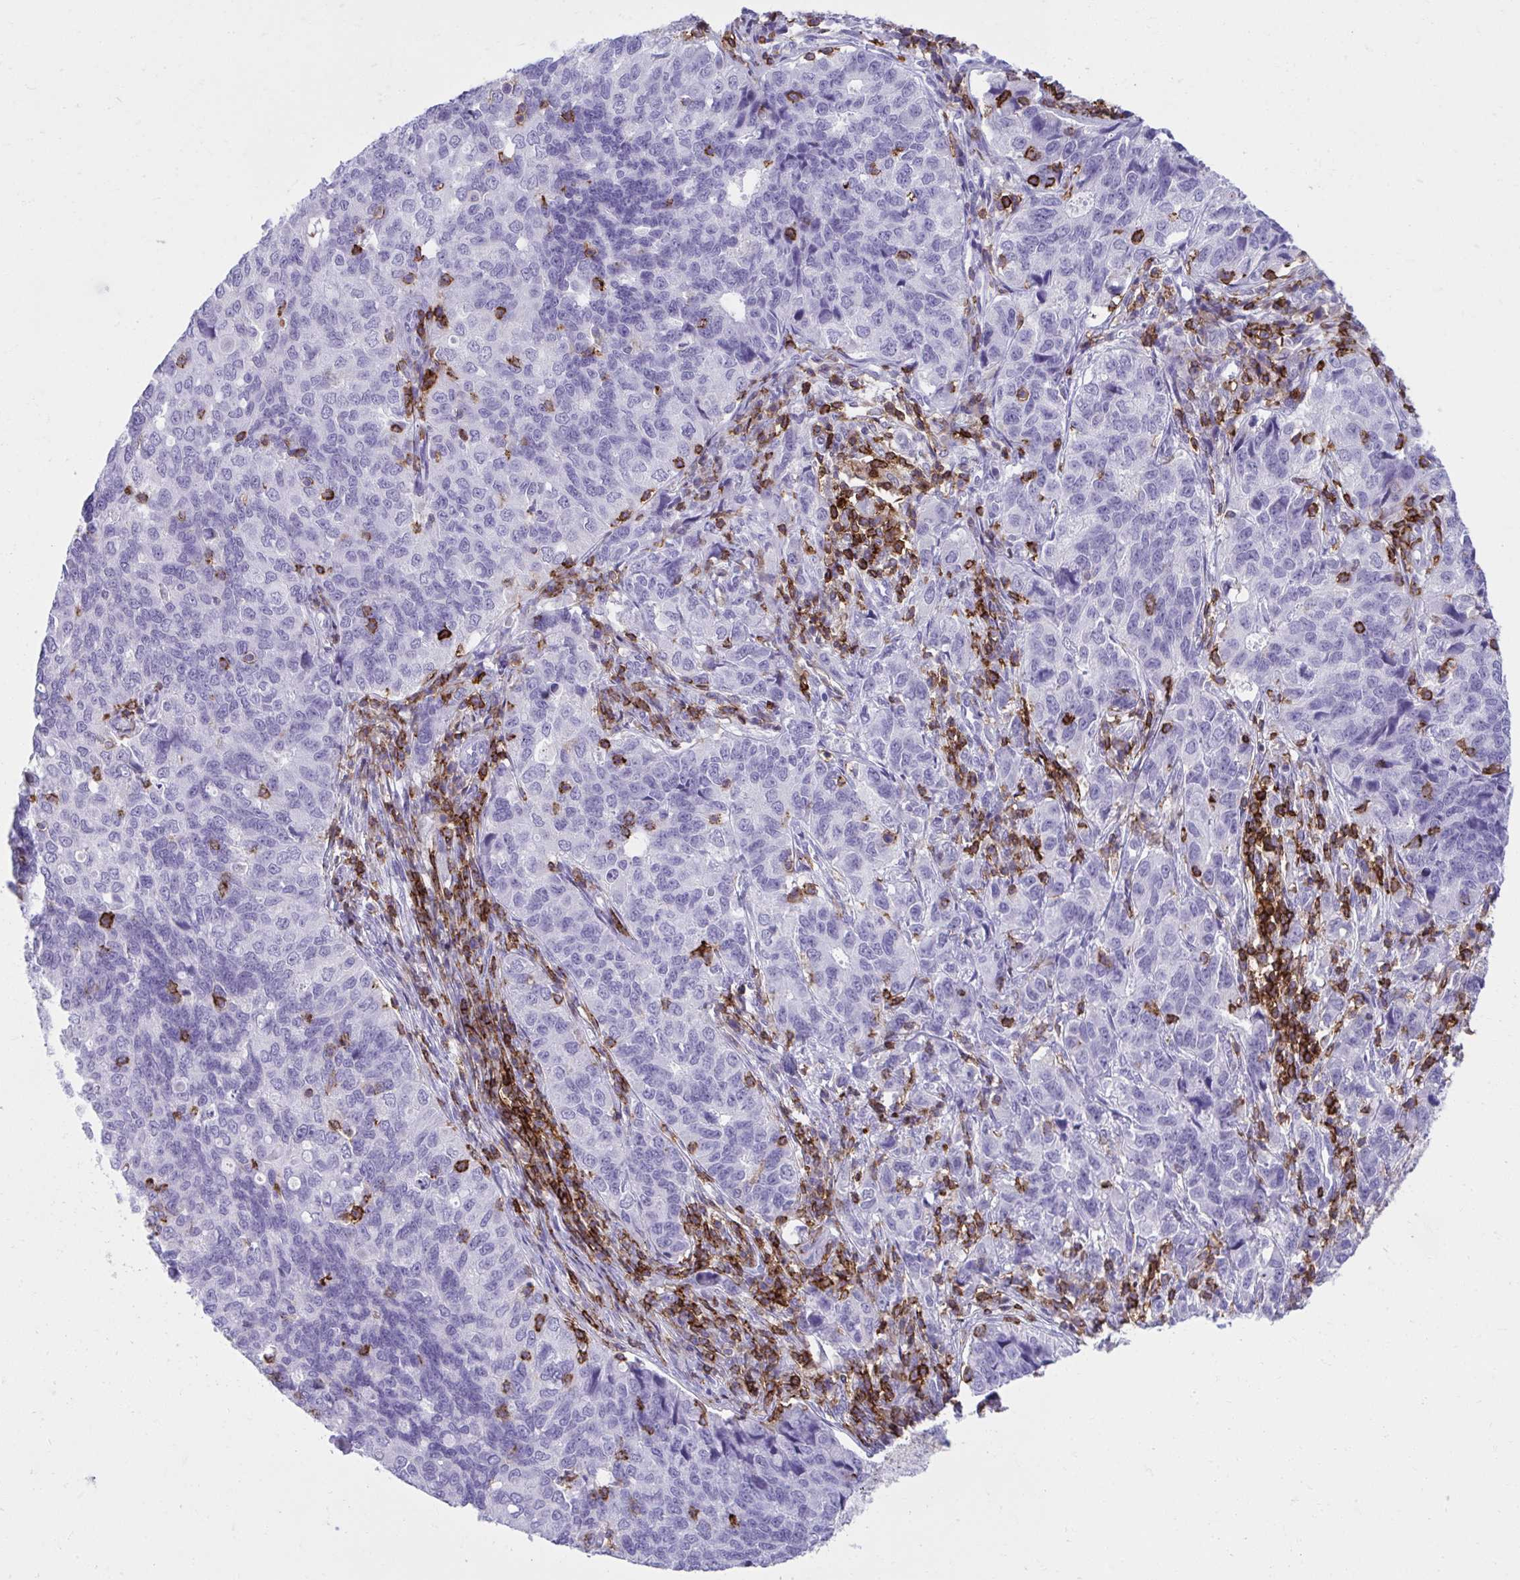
{"staining": {"intensity": "negative", "quantity": "none", "location": "none"}, "tissue": "endometrial cancer", "cell_type": "Tumor cells", "image_type": "cancer", "snomed": [{"axis": "morphology", "description": "Adenocarcinoma, NOS"}, {"axis": "topography", "description": "Endometrium"}], "caption": "A histopathology image of endometrial cancer stained for a protein exhibits no brown staining in tumor cells.", "gene": "SPN", "patient": {"sex": "female", "age": 43}}